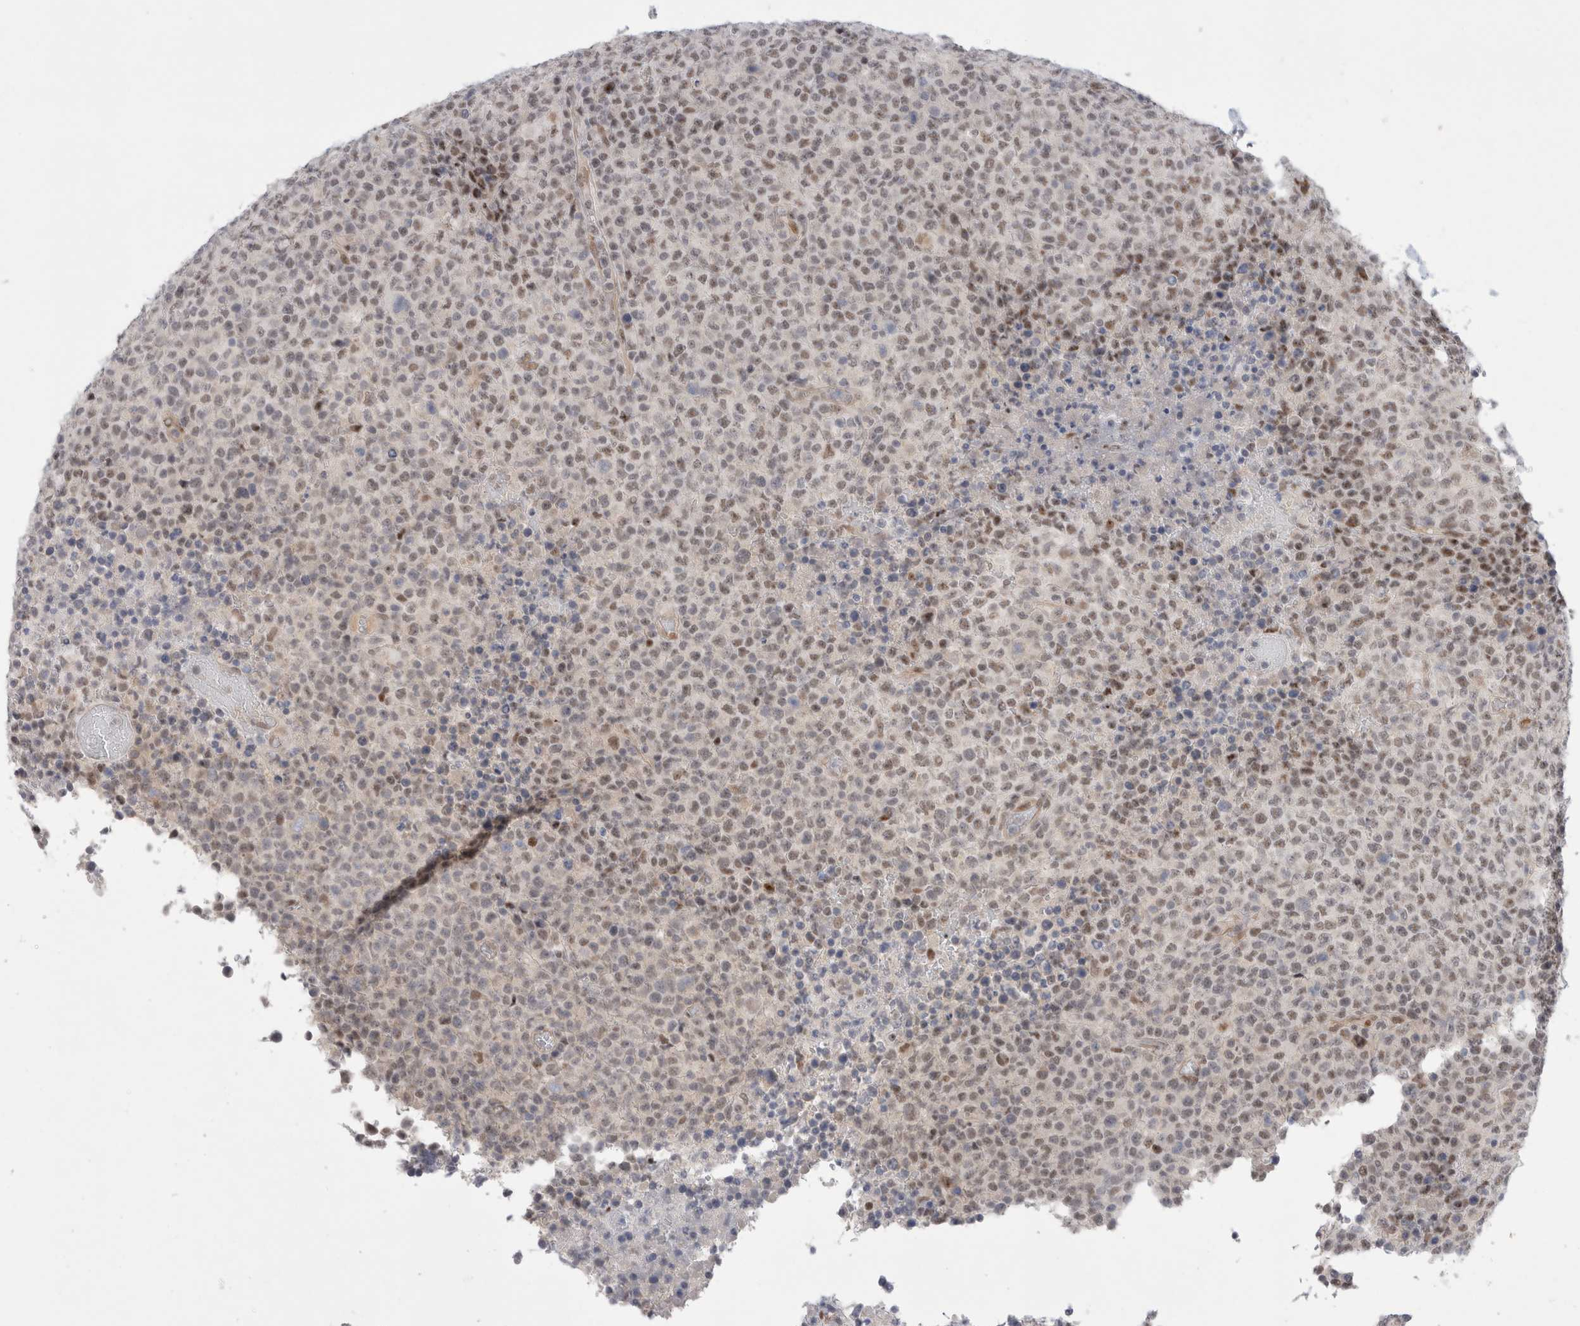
{"staining": {"intensity": "weak", "quantity": ">75%", "location": "nuclear"}, "tissue": "lymphoma", "cell_type": "Tumor cells", "image_type": "cancer", "snomed": [{"axis": "morphology", "description": "Malignant lymphoma, non-Hodgkin's type, High grade"}, {"axis": "topography", "description": "Lymph node"}], "caption": "This photomicrograph shows lymphoma stained with immunohistochemistry (IHC) to label a protein in brown. The nuclear of tumor cells show weak positivity for the protein. Nuclei are counter-stained blue.", "gene": "WIPF2", "patient": {"sex": "male", "age": 13}}